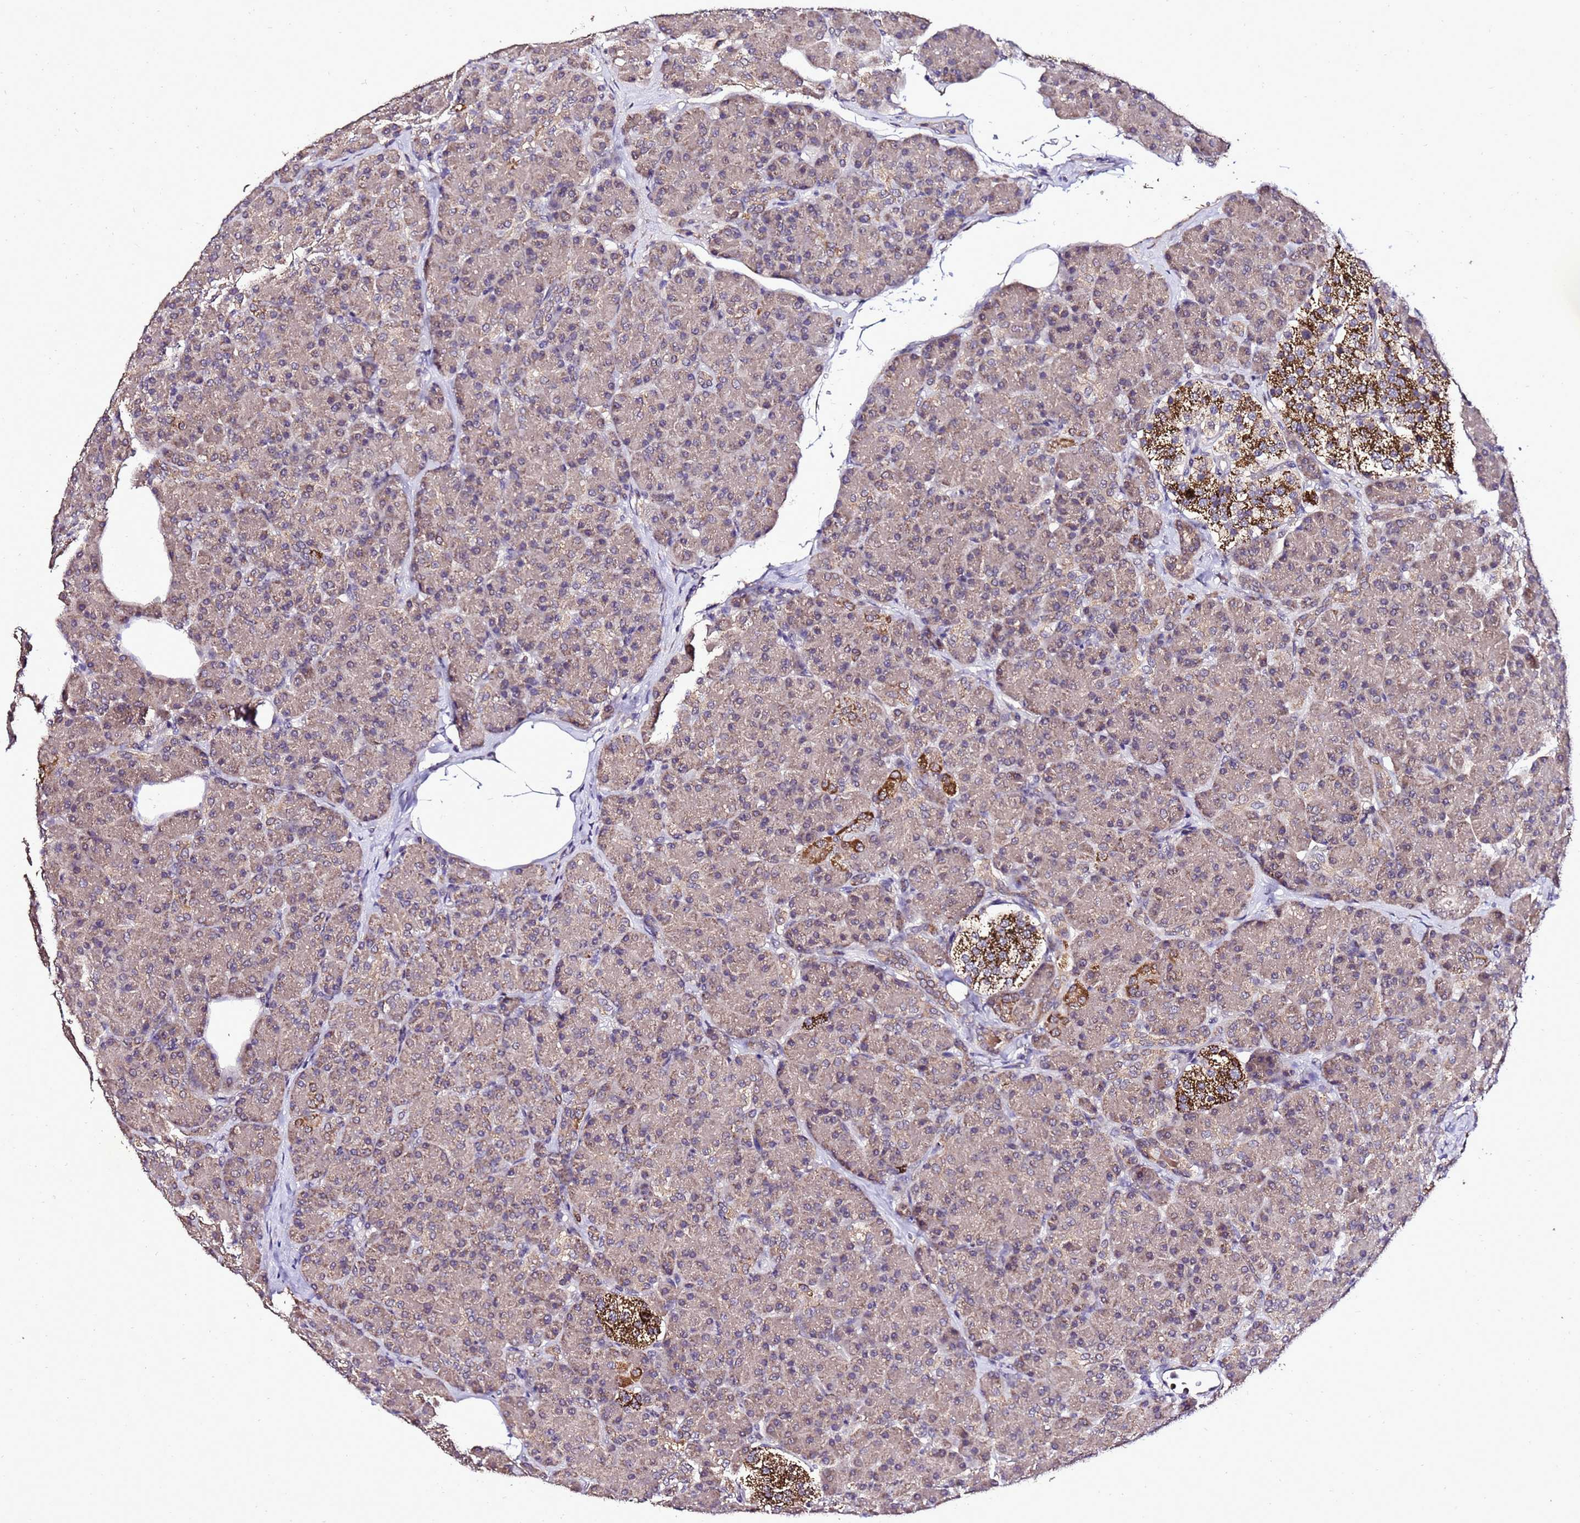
{"staining": {"intensity": "moderate", "quantity": "25%-75%", "location": "cytoplasmic/membranous"}, "tissue": "pancreas", "cell_type": "Exocrine glandular cells", "image_type": "normal", "snomed": [{"axis": "morphology", "description": "Normal tissue, NOS"}, {"axis": "topography", "description": "Pancreas"}], "caption": "Exocrine glandular cells display medium levels of moderate cytoplasmic/membranous positivity in about 25%-75% of cells in unremarkable pancreas.", "gene": "ZNF329", "patient": {"sex": "female", "age": 43}}